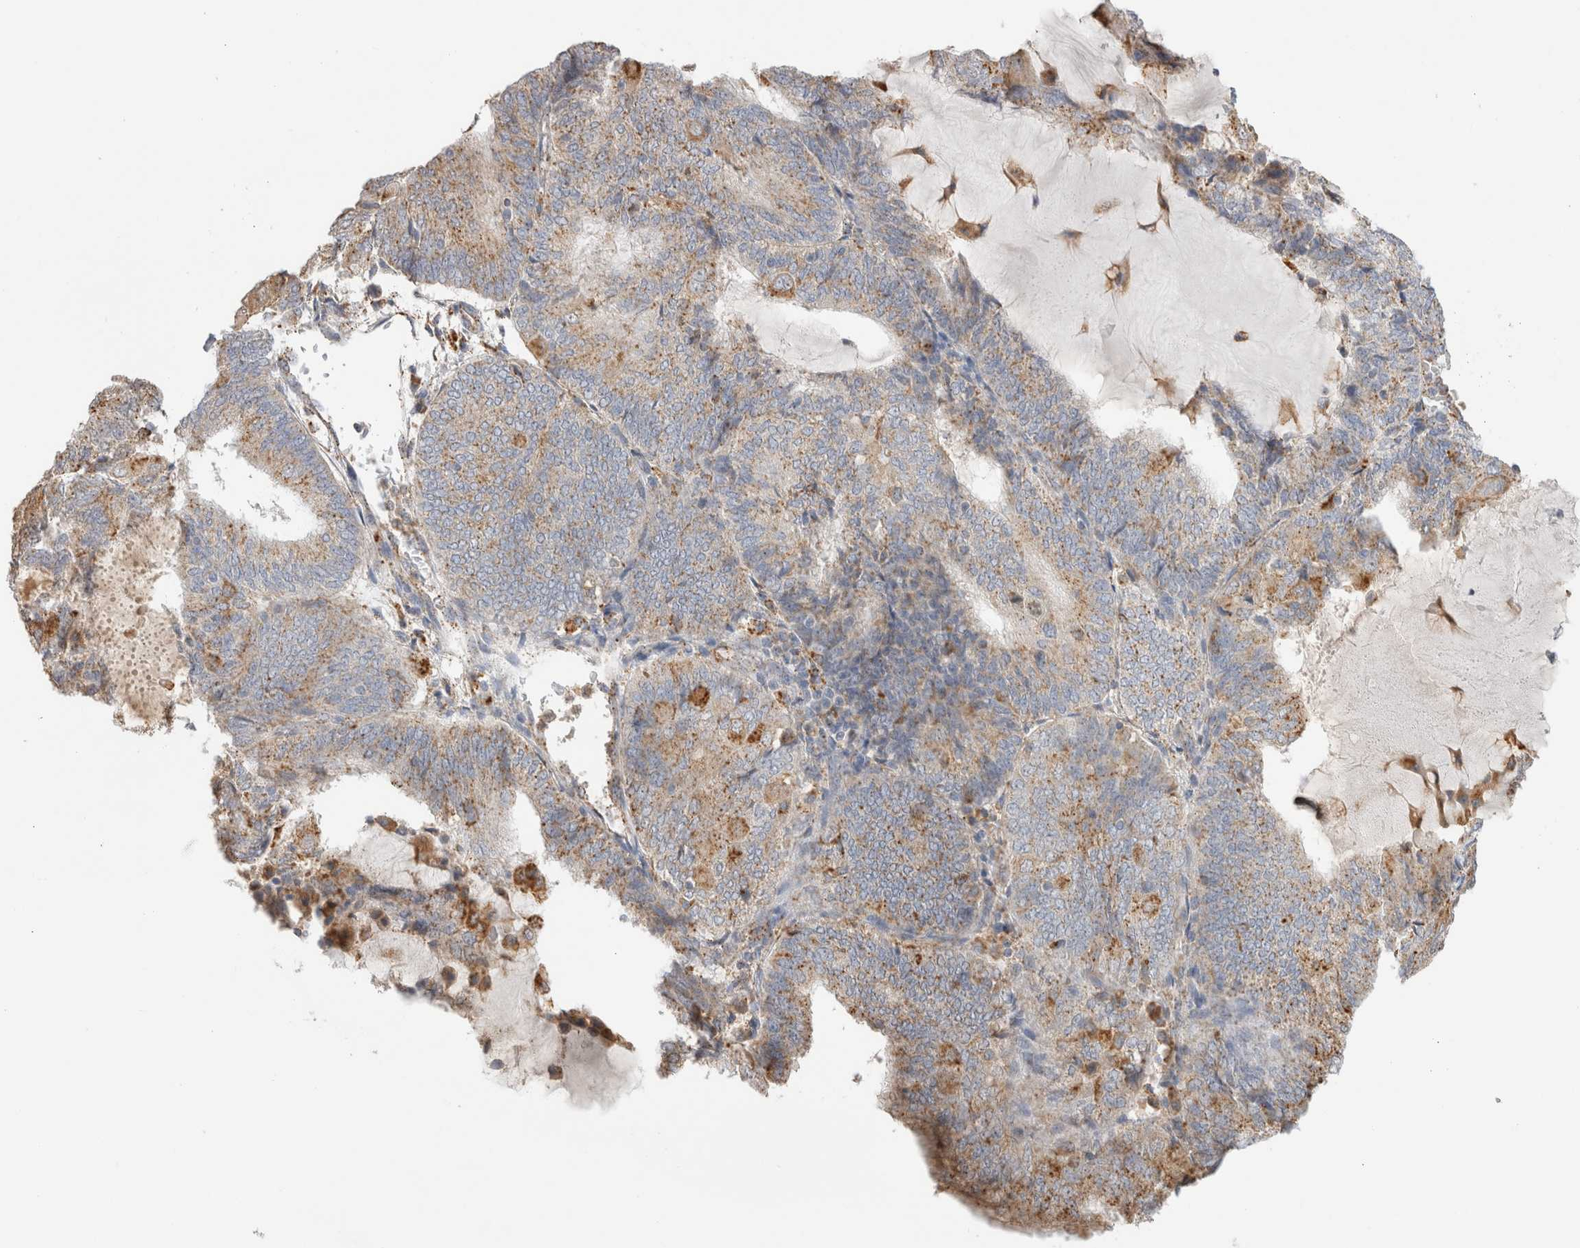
{"staining": {"intensity": "moderate", "quantity": "25%-75%", "location": "cytoplasmic/membranous"}, "tissue": "endometrial cancer", "cell_type": "Tumor cells", "image_type": "cancer", "snomed": [{"axis": "morphology", "description": "Adenocarcinoma, NOS"}, {"axis": "topography", "description": "Endometrium"}], "caption": "This image displays IHC staining of human endometrial adenocarcinoma, with medium moderate cytoplasmic/membranous positivity in approximately 25%-75% of tumor cells.", "gene": "GNS", "patient": {"sex": "female", "age": 81}}